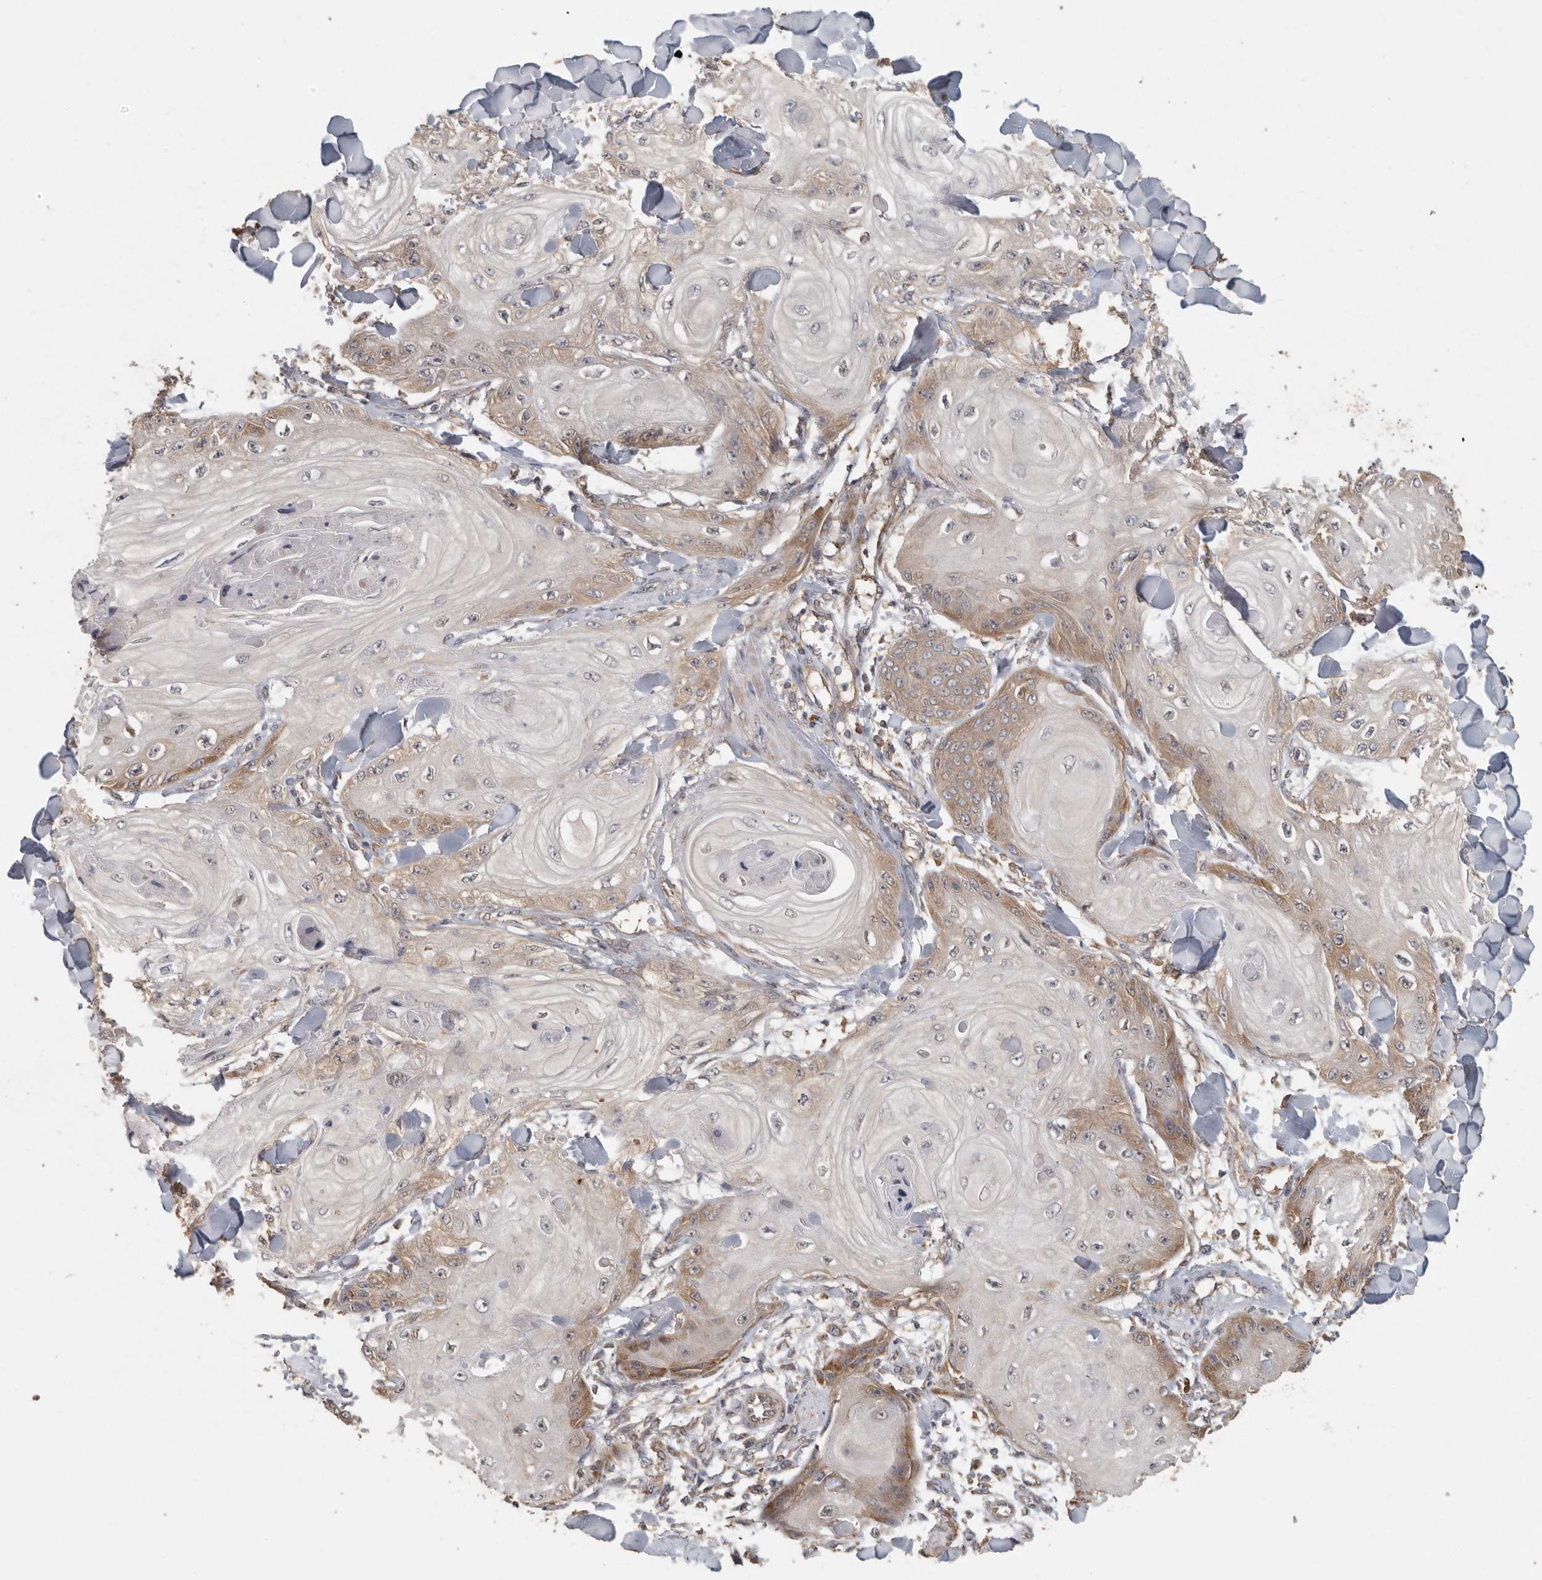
{"staining": {"intensity": "moderate", "quantity": "25%-75%", "location": "cytoplasmic/membranous"}, "tissue": "skin cancer", "cell_type": "Tumor cells", "image_type": "cancer", "snomed": [{"axis": "morphology", "description": "Squamous cell carcinoma, NOS"}, {"axis": "topography", "description": "Skin"}], "caption": "Moderate cytoplasmic/membranous positivity for a protein is identified in approximately 25%-75% of tumor cells of squamous cell carcinoma (skin) using immunohistochemistry.", "gene": "CCT8", "patient": {"sex": "male", "age": 74}}